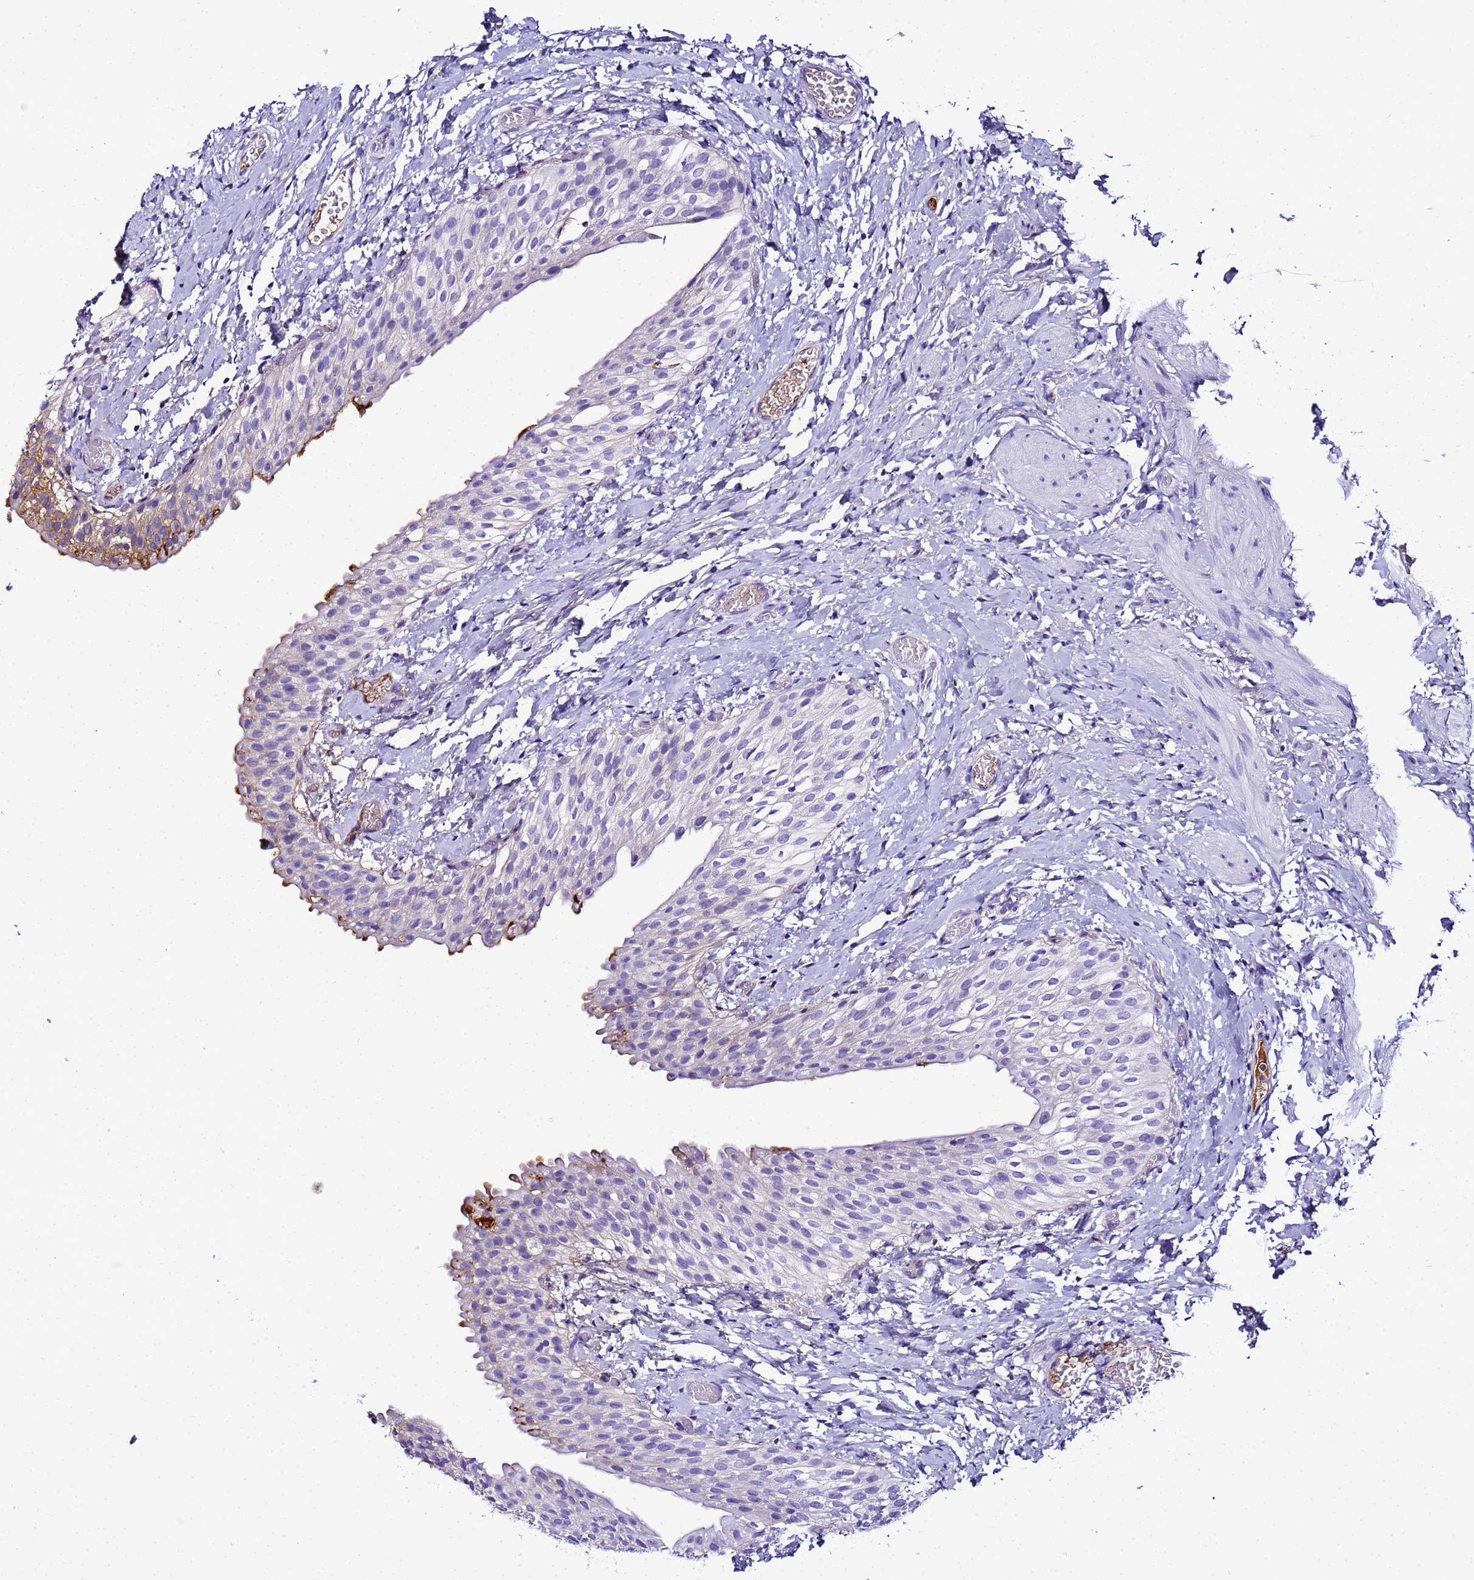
{"staining": {"intensity": "moderate", "quantity": "25%-75%", "location": "cytoplasmic/membranous,nuclear"}, "tissue": "urinary bladder", "cell_type": "Urothelial cells", "image_type": "normal", "snomed": [{"axis": "morphology", "description": "Normal tissue, NOS"}, {"axis": "topography", "description": "Urinary bladder"}], "caption": "A high-resolution image shows immunohistochemistry (IHC) staining of normal urinary bladder, which reveals moderate cytoplasmic/membranous,nuclear staining in approximately 25%-75% of urothelial cells. The staining was performed using DAB (3,3'-diaminobenzidine) to visualize the protein expression in brown, while the nuclei were stained in blue with hematoxylin (Magnification: 20x).", "gene": "CFHR1", "patient": {"sex": "male", "age": 1}}